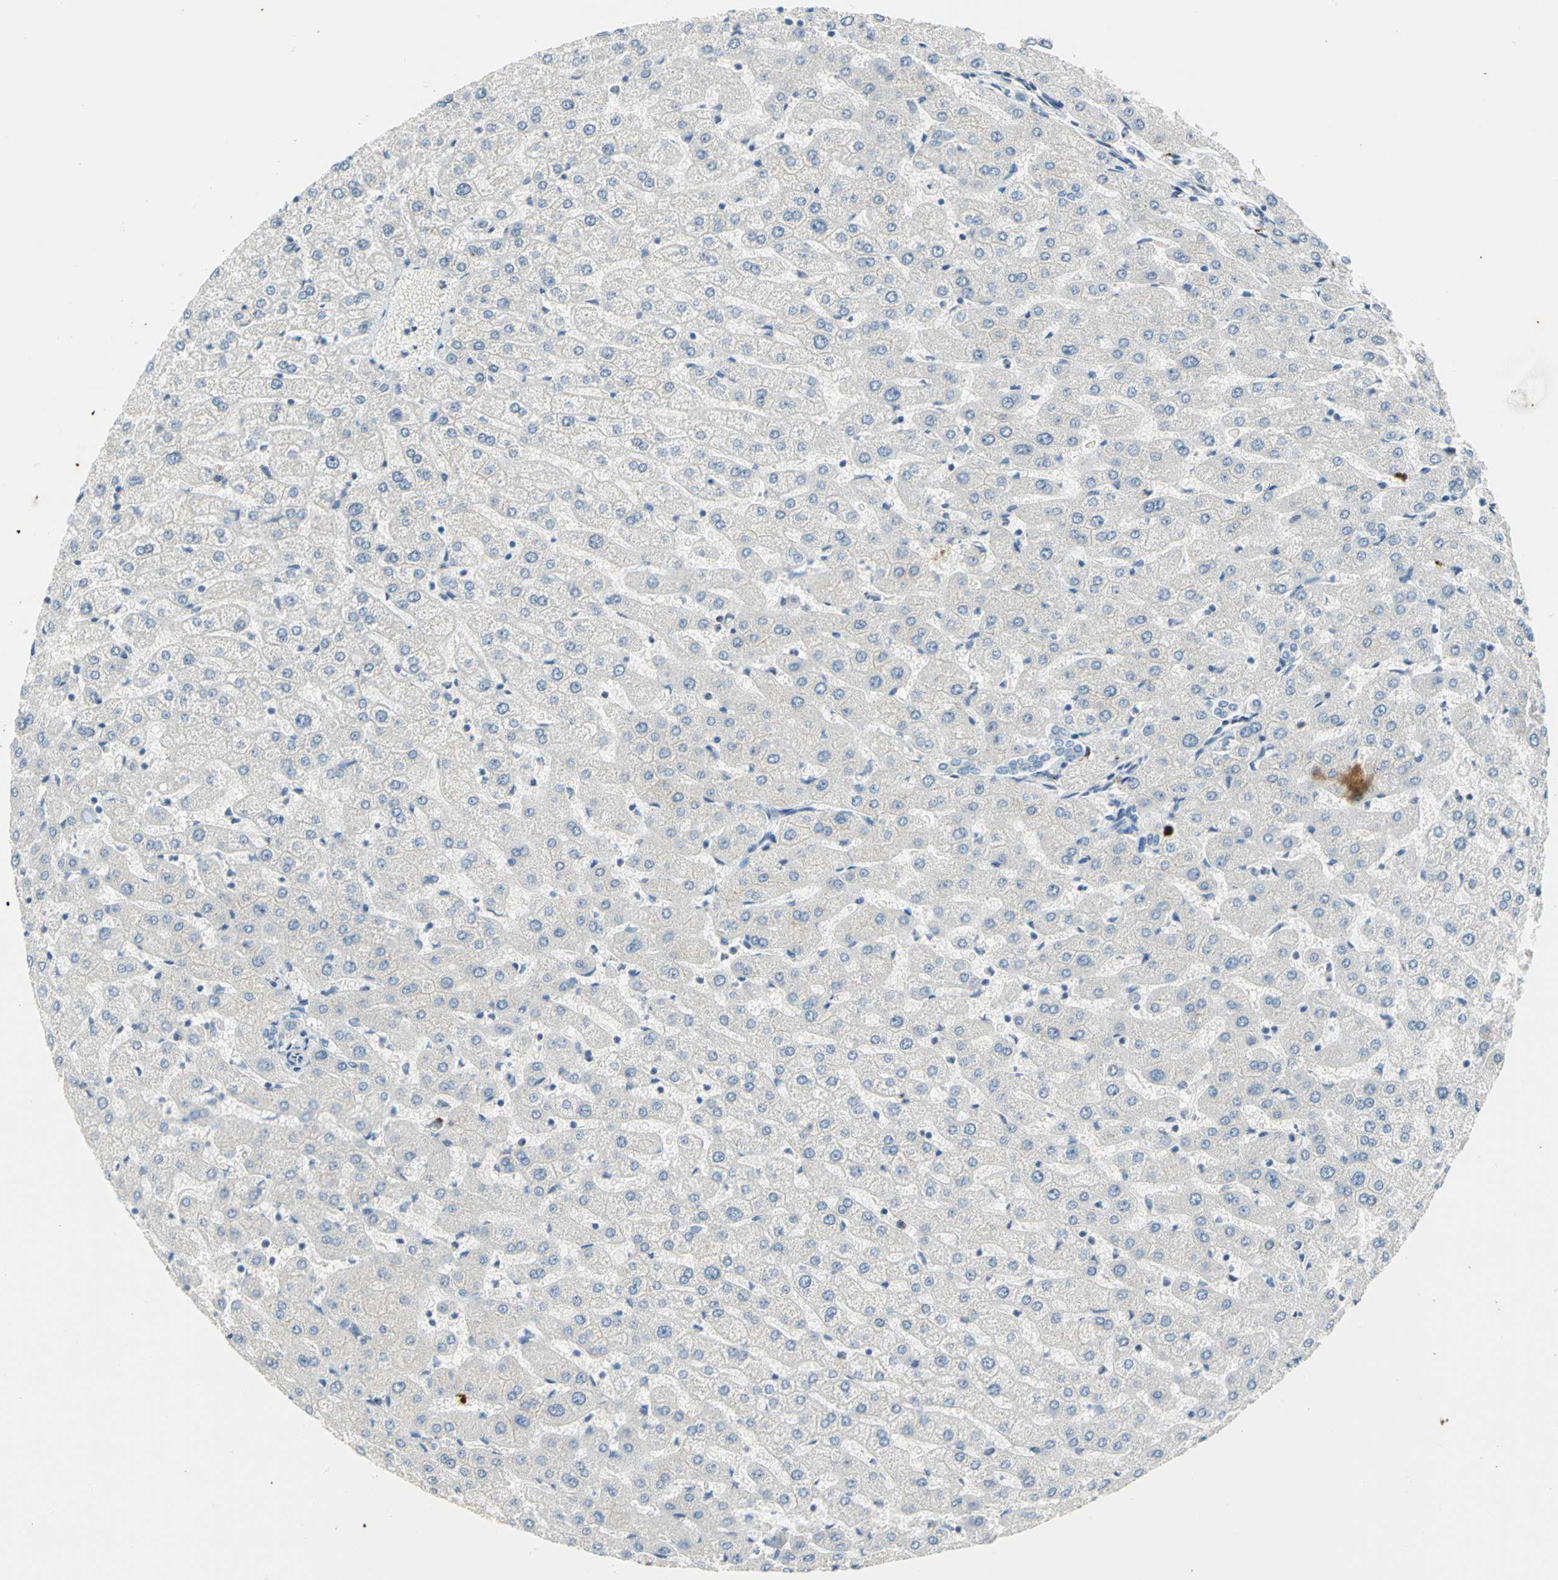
{"staining": {"intensity": "moderate", "quantity": ">75%", "location": "cytoplasmic/membranous"}, "tissue": "liver", "cell_type": "Cholangiocytes", "image_type": "normal", "snomed": [{"axis": "morphology", "description": "Normal tissue, NOS"}, {"axis": "morphology", "description": "Fibrosis, NOS"}, {"axis": "topography", "description": "Liver"}], "caption": "Immunohistochemical staining of benign liver shows medium levels of moderate cytoplasmic/membranous staining in approximately >75% of cholangiocytes. Using DAB (brown) and hematoxylin (blue) stains, captured at high magnification using brightfield microscopy.", "gene": "GPR3", "patient": {"sex": "female", "age": 29}}